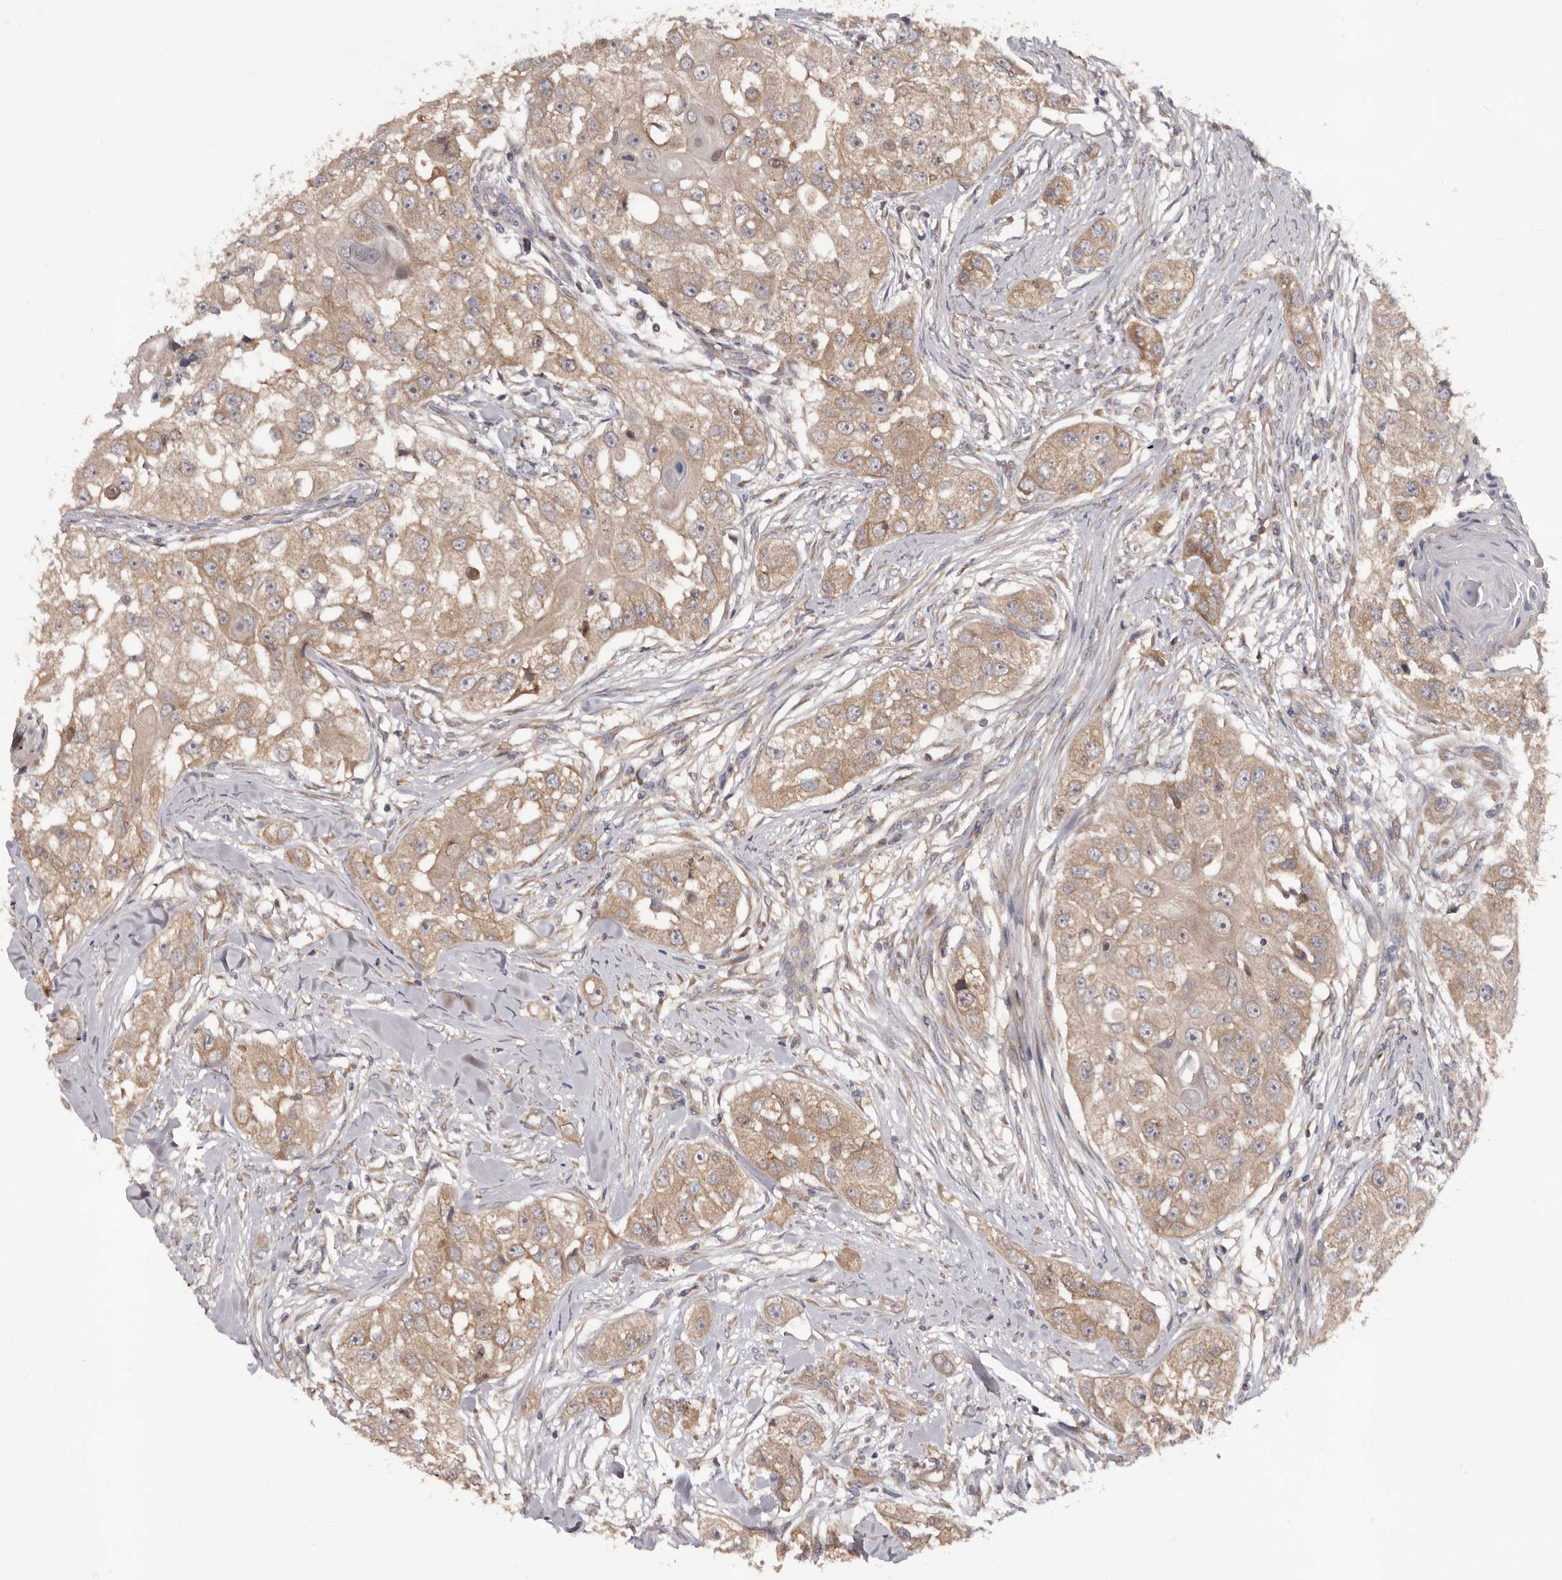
{"staining": {"intensity": "weak", "quantity": ">75%", "location": "cytoplasmic/membranous"}, "tissue": "head and neck cancer", "cell_type": "Tumor cells", "image_type": "cancer", "snomed": [{"axis": "morphology", "description": "Normal tissue, NOS"}, {"axis": "morphology", "description": "Squamous cell carcinoma, NOS"}, {"axis": "topography", "description": "Skeletal muscle"}, {"axis": "topography", "description": "Head-Neck"}], "caption": "The image shows a brown stain indicating the presence of a protein in the cytoplasmic/membranous of tumor cells in squamous cell carcinoma (head and neck).", "gene": "HBS1L", "patient": {"sex": "male", "age": 51}}